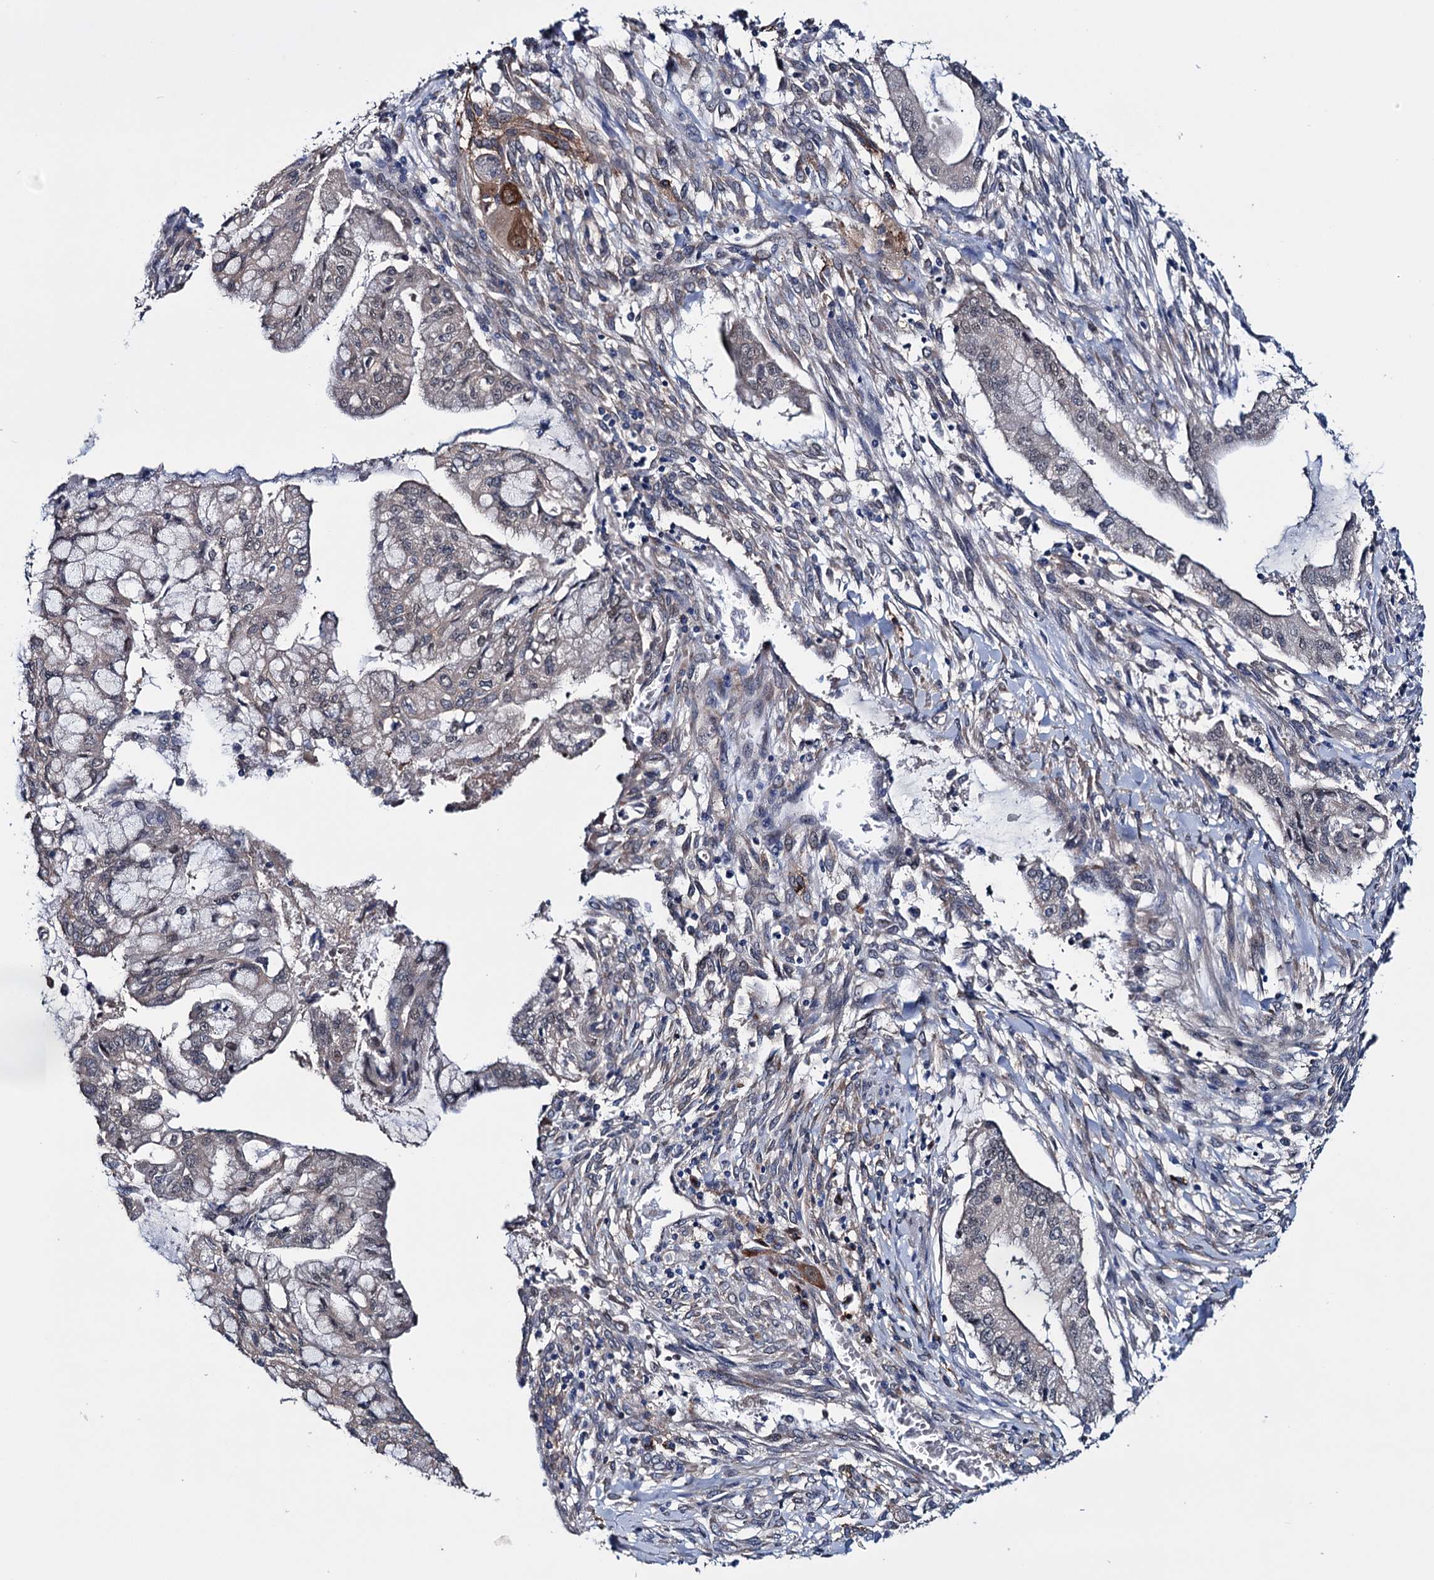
{"staining": {"intensity": "moderate", "quantity": "<25%", "location": "cytoplasmic/membranous"}, "tissue": "pancreatic cancer", "cell_type": "Tumor cells", "image_type": "cancer", "snomed": [{"axis": "morphology", "description": "Adenocarcinoma, NOS"}, {"axis": "topography", "description": "Pancreas"}], "caption": "Immunohistochemistry (IHC) staining of pancreatic cancer, which demonstrates low levels of moderate cytoplasmic/membranous staining in about <25% of tumor cells indicating moderate cytoplasmic/membranous protein expression. The staining was performed using DAB (brown) for protein detection and nuclei were counterstained in hematoxylin (blue).", "gene": "EYA4", "patient": {"sex": "male", "age": 46}}